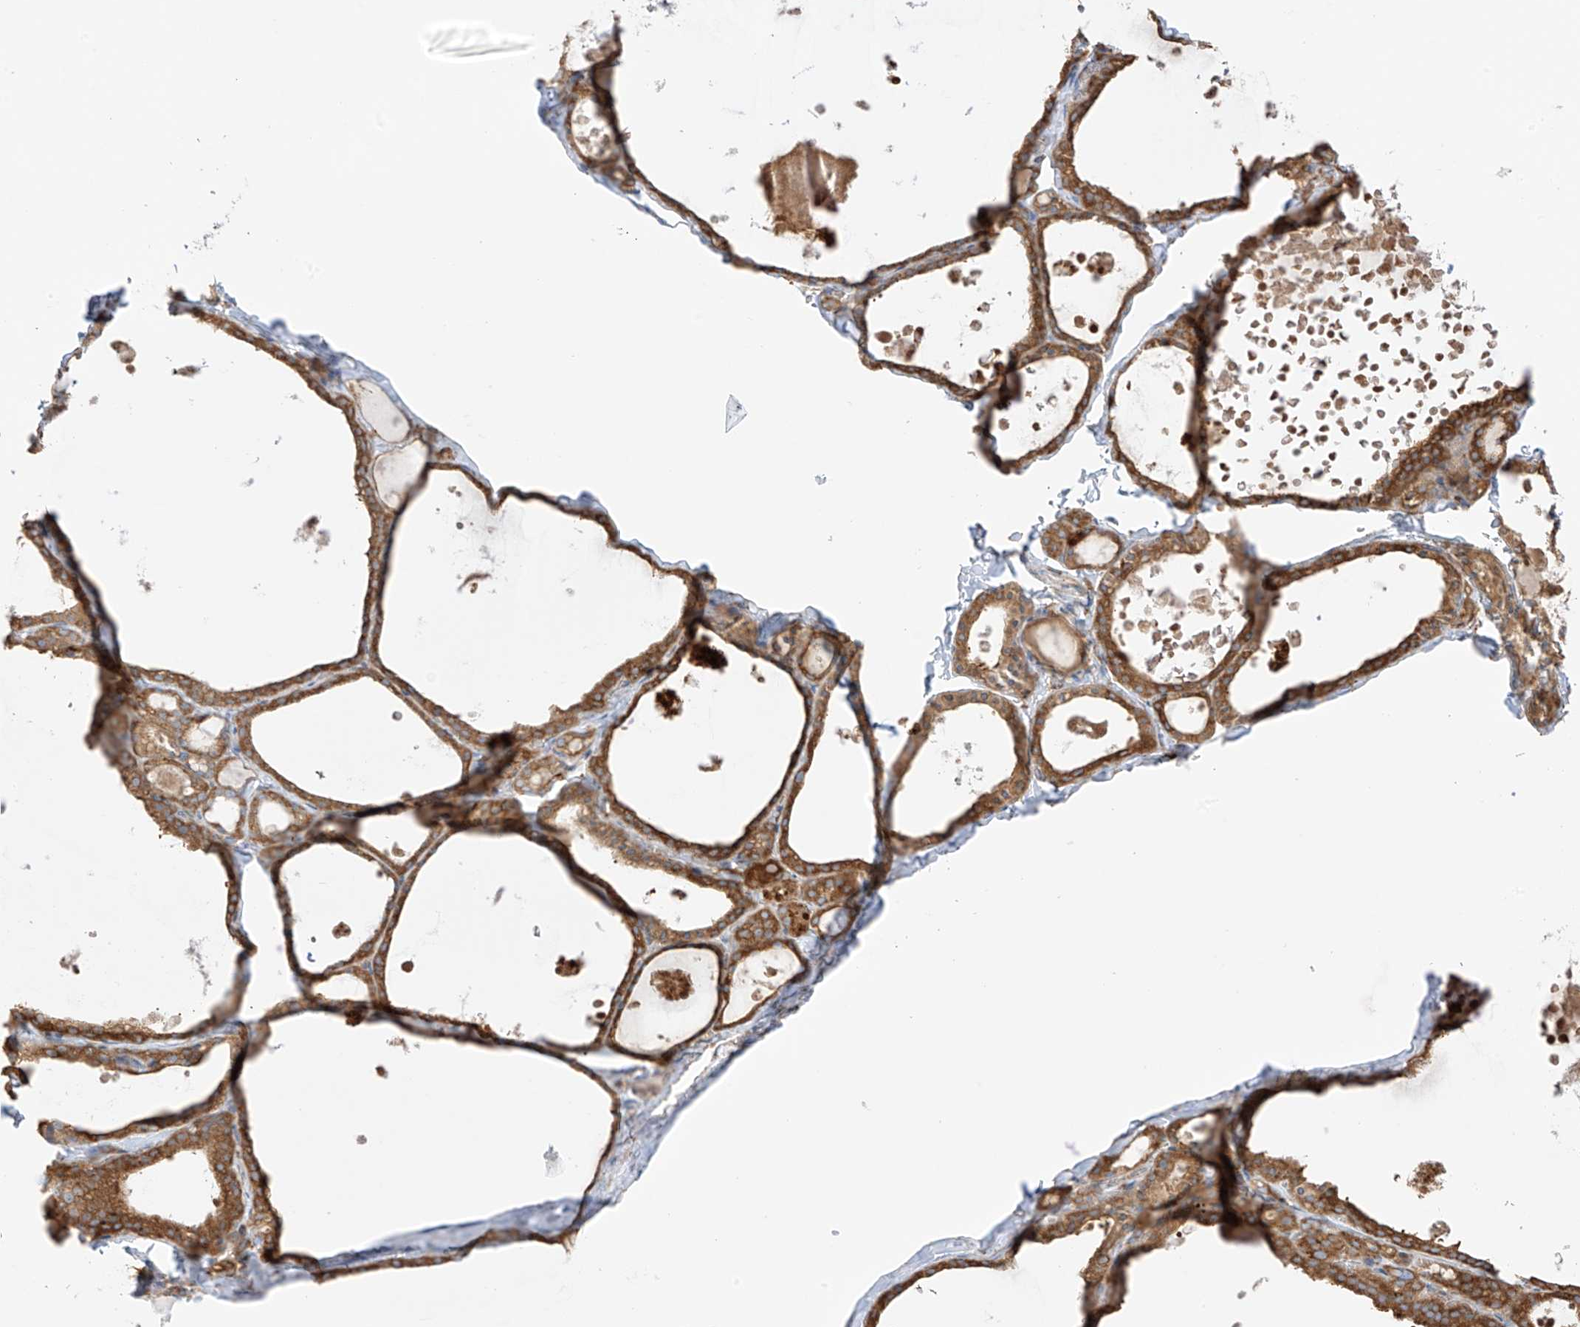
{"staining": {"intensity": "strong", "quantity": ">75%", "location": "cytoplasmic/membranous"}, "tissue": "thyroid gland", "cell_type": "Glandular cells", "image_type": "normal", "snomed": [{"axis": "morphology", "description": "Normal tissue, NOS"}, {"axis": "topography", "description": "Thyroid gland"}], "caption": "Protein analysis of benign thyroid gland exhibits strong cytoplasmic/membranous staining in about >75% of glandular cells. (Stains: DAB in brown, nuclei in blue, Microscopy: brightfield microscopy at high magnification).", "gene": "XKR3", "patient": {"sex": "male", "age": 56}}